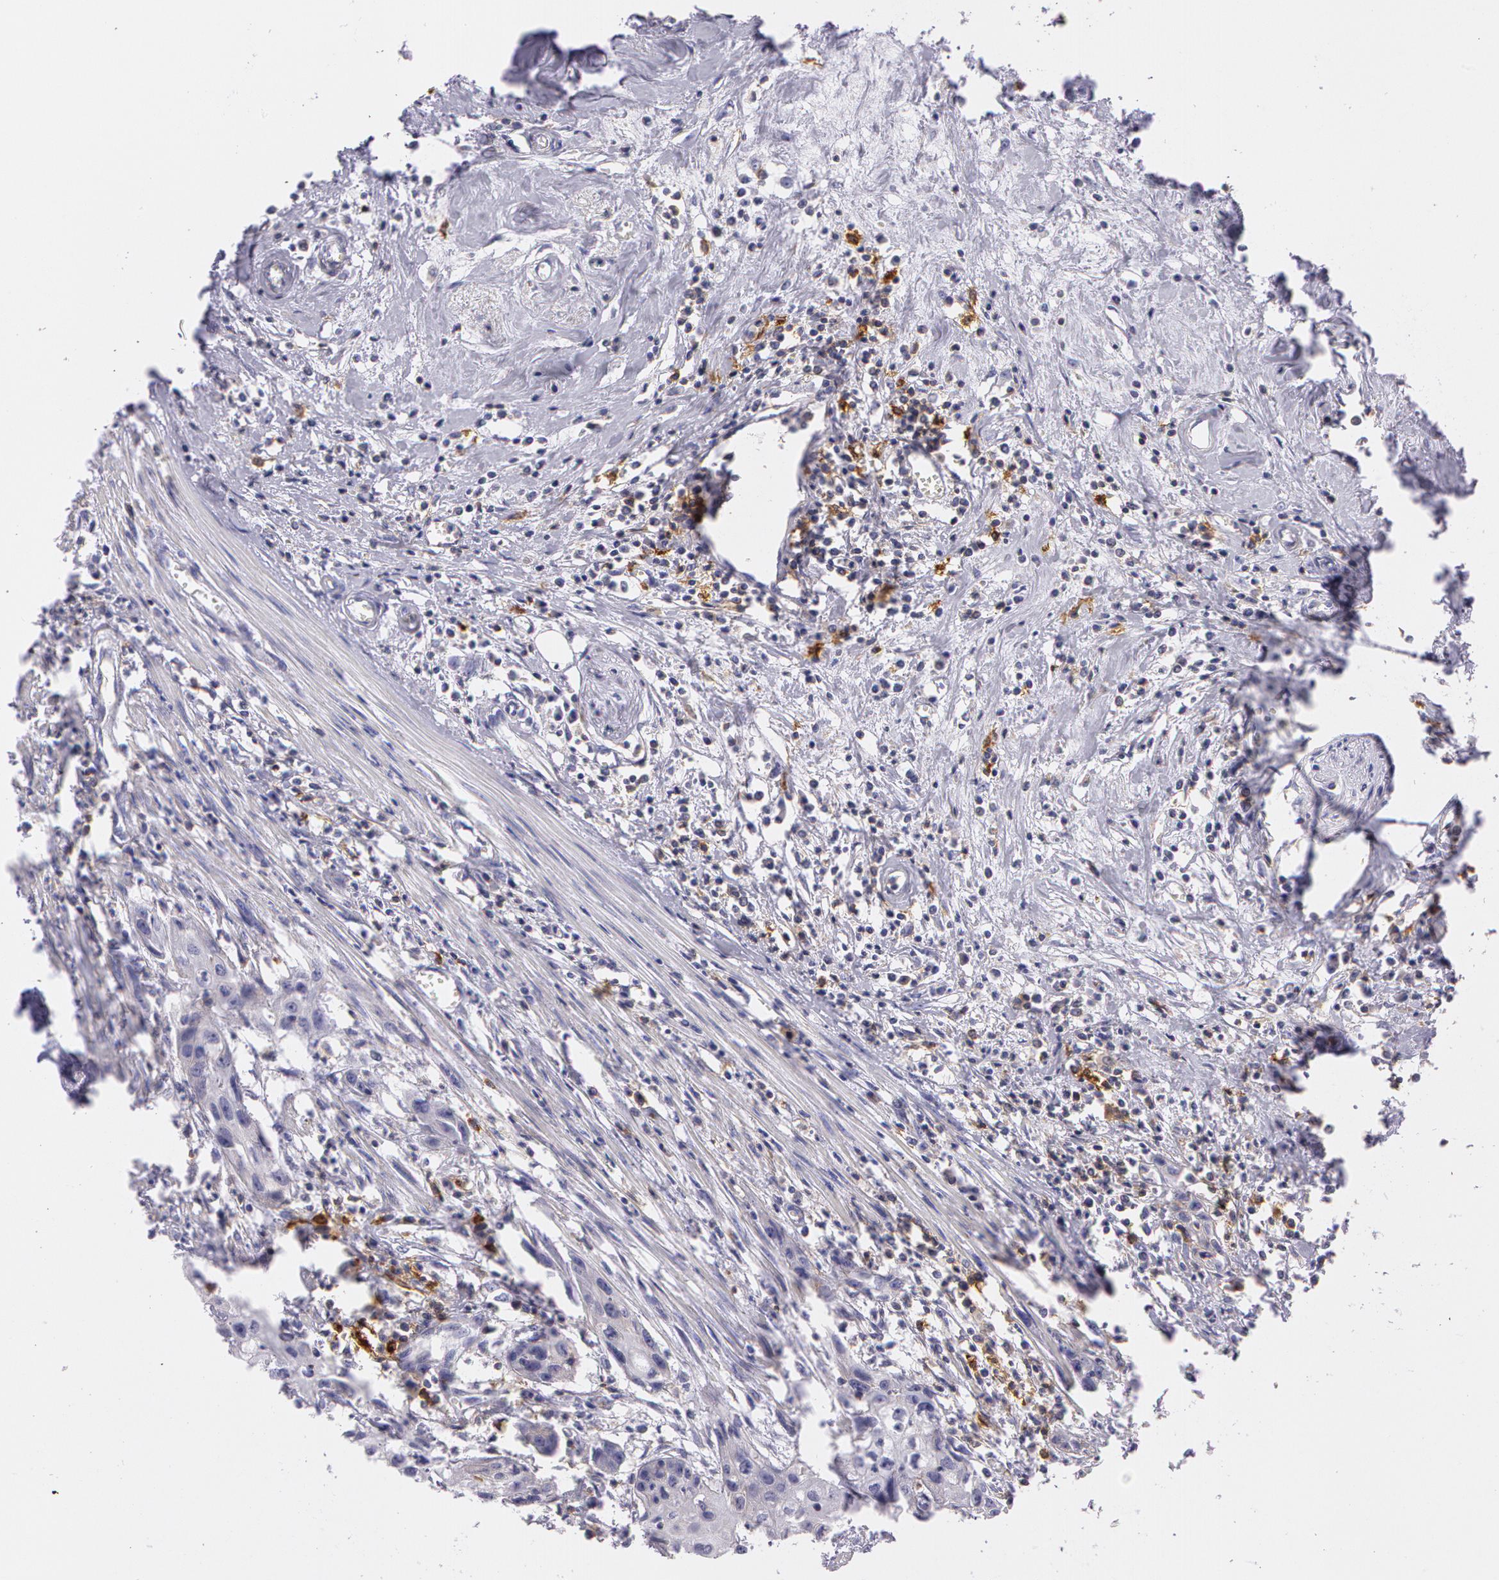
{"staining": {"intensity": "strong", "quantity": "<25%", "location": "cytoplasmic/membranous"}, "tissue": "urothelial cancer", "cell_type": "Tumor cells", "image_type": "cancer", "snomed": [{"axis": "morphology", "description": "Urothelial carcinoma, High grade"}, {"axis": "topography", "description": "Urinary bladder"}], "caption": "Immunohistochemistry (IHC) image of urothelial cancer stained for a protein (brown), which demonstrates medium levels of strong cytoplasmic/membranous expression in approximately <25% of tumor cells.", "gene": "LY75", "patient": {"sex": "male", "age": 54}}